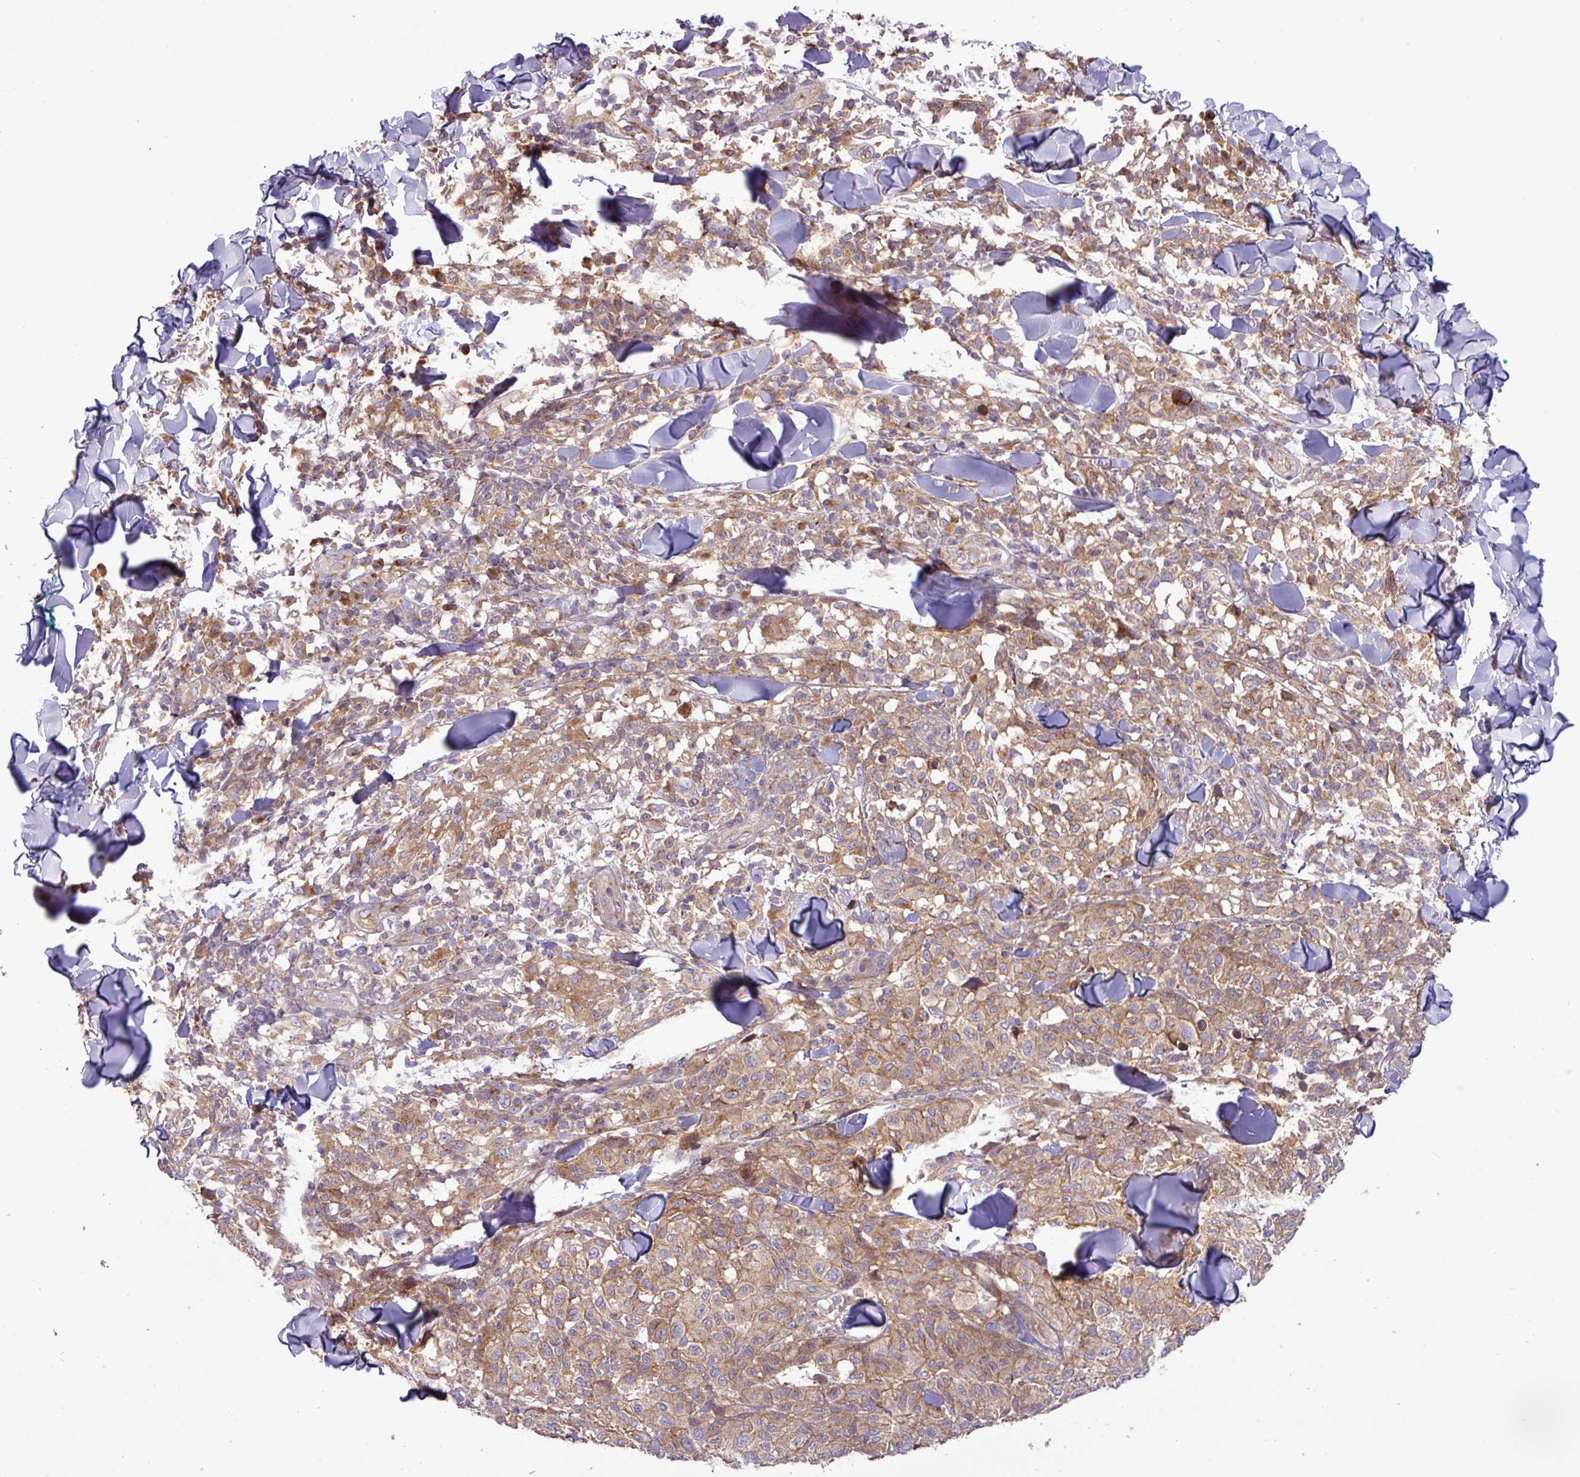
{"staining": {"intensity": "moderate", "quantity": ">75%", "location": "cytoplasmic/membranous"}, "tissue": "melanoma", "cell_type": "Tumor cells", "image_type": "cancer", "snomed": [{"axis": "morphology", "description": "Malignant melanoma, NOS"}, {"axis": "topography", "description": "Skin"}], "caption": "Brown immunohistochemical staining in malignant melanoma shows moderate cytoplasmic/membranous expression in approximately >75% of tumor cells.", "gene": "RAB19", "patient": {"sex": "male", "age": 66}}